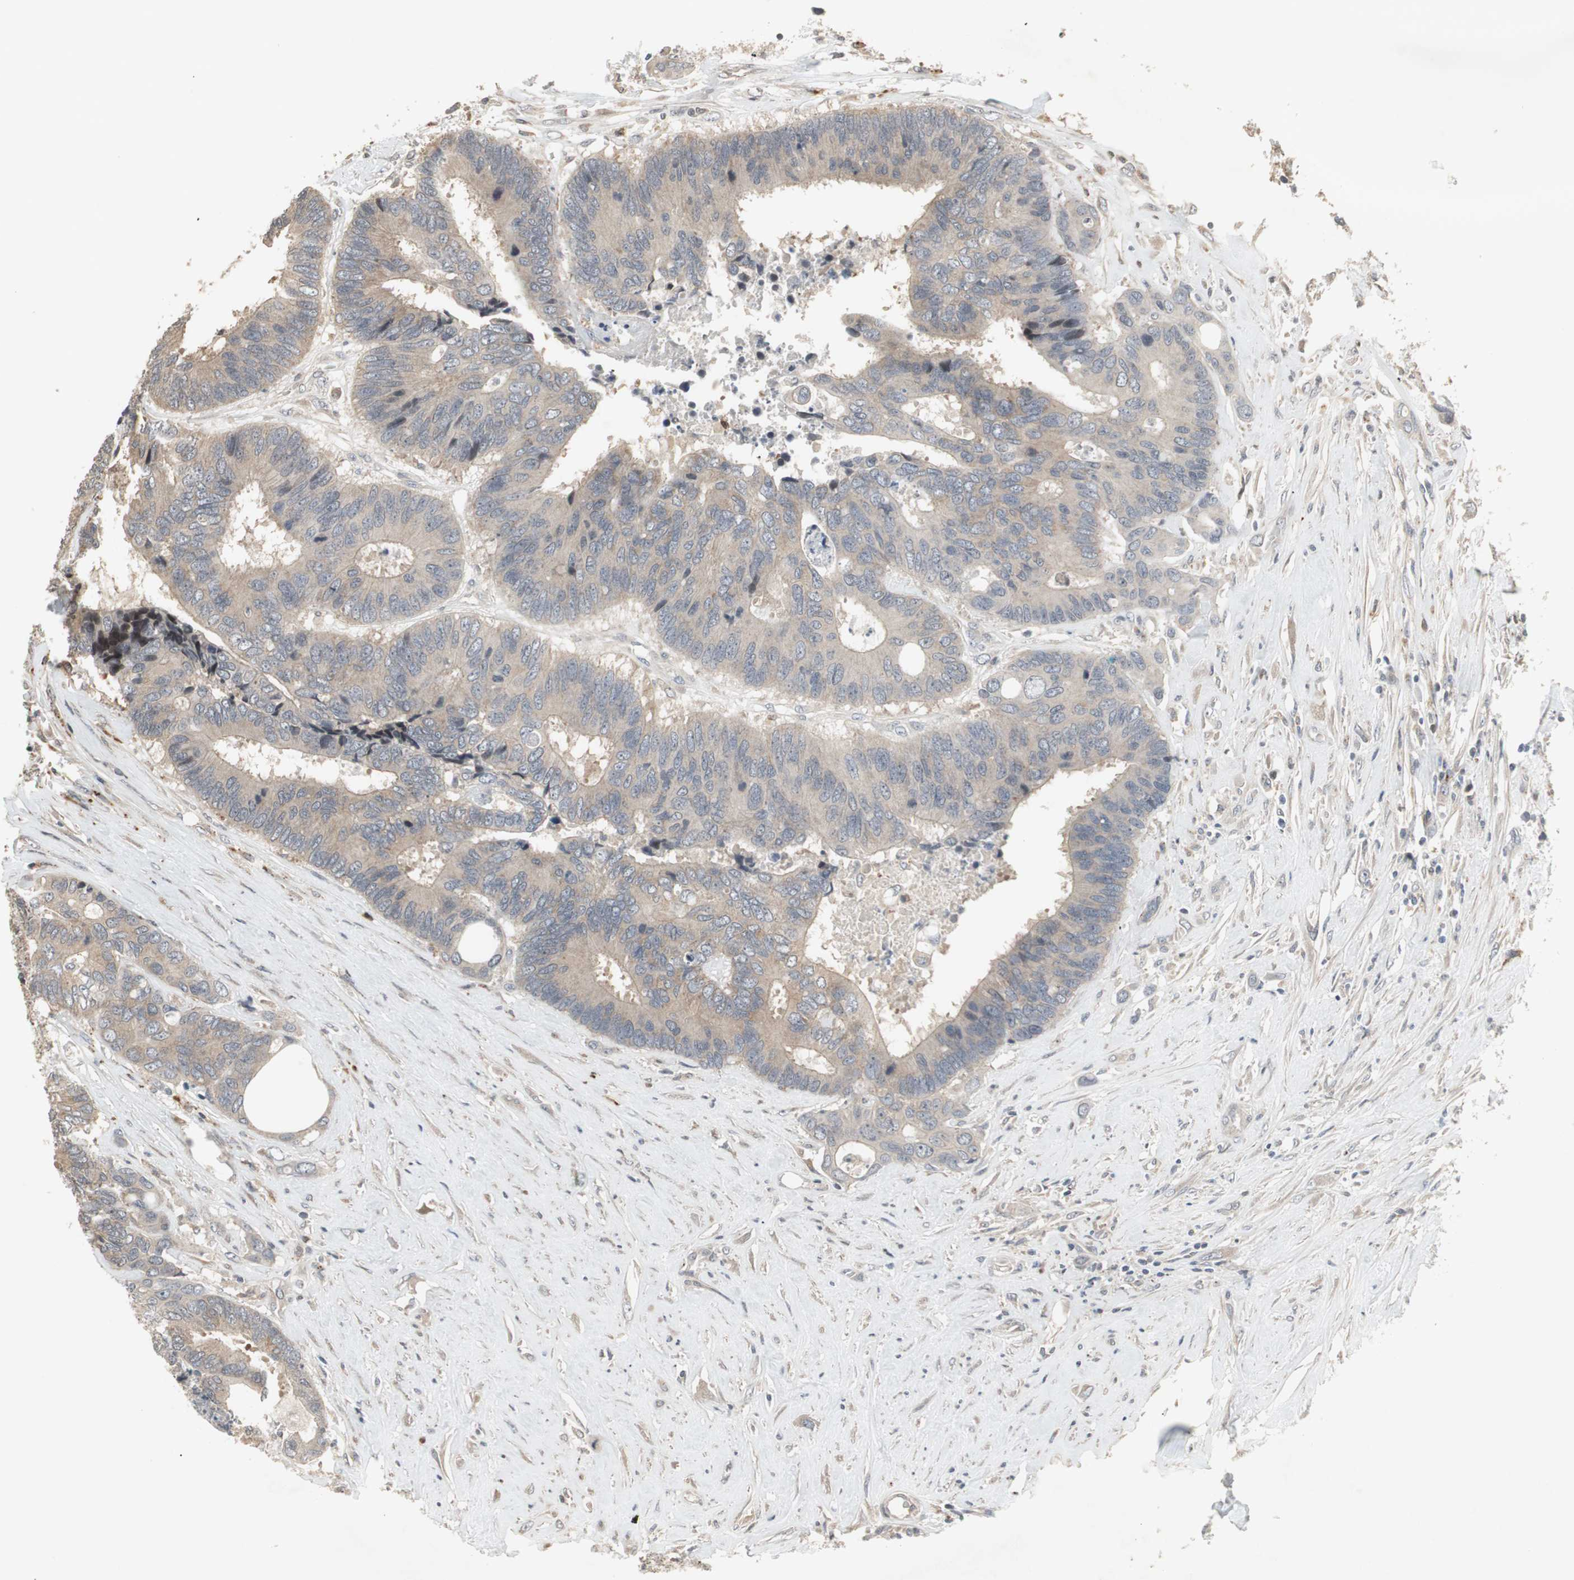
{"staining": {"intensity": "weak", "quantity": "25%-75%", "location": "cytoplasmic/membranous"}, "tissue": "colorectal cancer", "cell_type": "Tumor cells", "image_type": "cancer", "snomed": [{"axis": "morphology", "description": "Adenocarcinoma, NOS"}, {"axis": "topography", "description": "Rectum"}], "caption": "Human colorectal cancer stained for a protein (brown) shows weak cytoplasmic/membranous positive positivity in approximately 25%-75% of tumor cells.", "gene": "SNX4", "patient": {"sex": "male", "age": 55}}